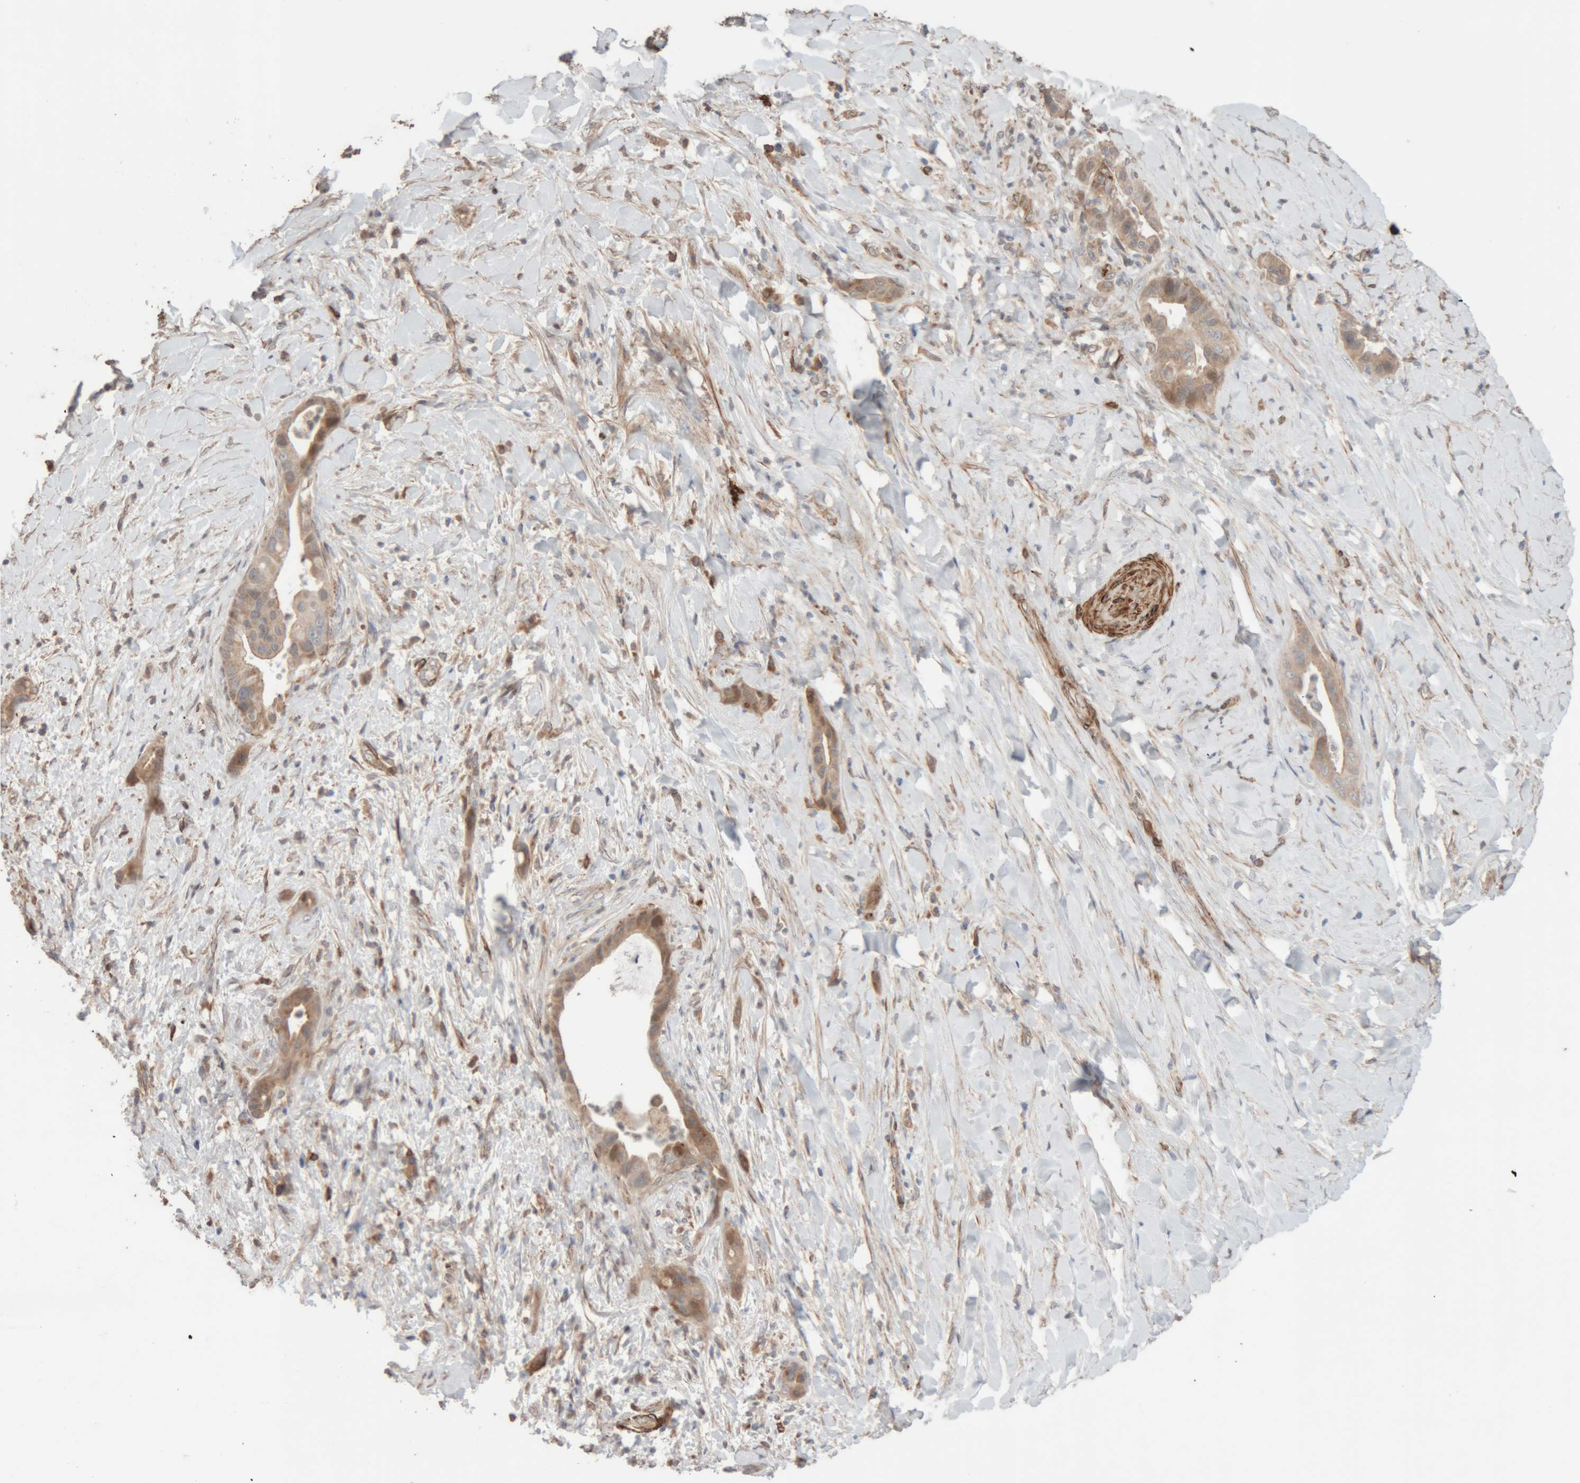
{"staining": {"intensity": "weak", "quantity": ">75%", "location": "cytoplasmic/membranous"}, "tissue": "liver cancer", "cell_type": "Tumor cells", "image_type": "cancer", "snomed": [{"axis": "morphology", "description": "Cholangiocarcinoma"}, {"axis": "topography", "description": "Liver"}], "caption": "Protein staining shows weak cytoplasmic/membranous staining in about >75% of tumor cells in liver cholangiocarcinoma. Using DAB (brown) and hematoxylin (blue) stains, captured at high magnification using brightfield microscopy.", "gene": "RAB32", "patient": {"sex": "female", "age": 54}}